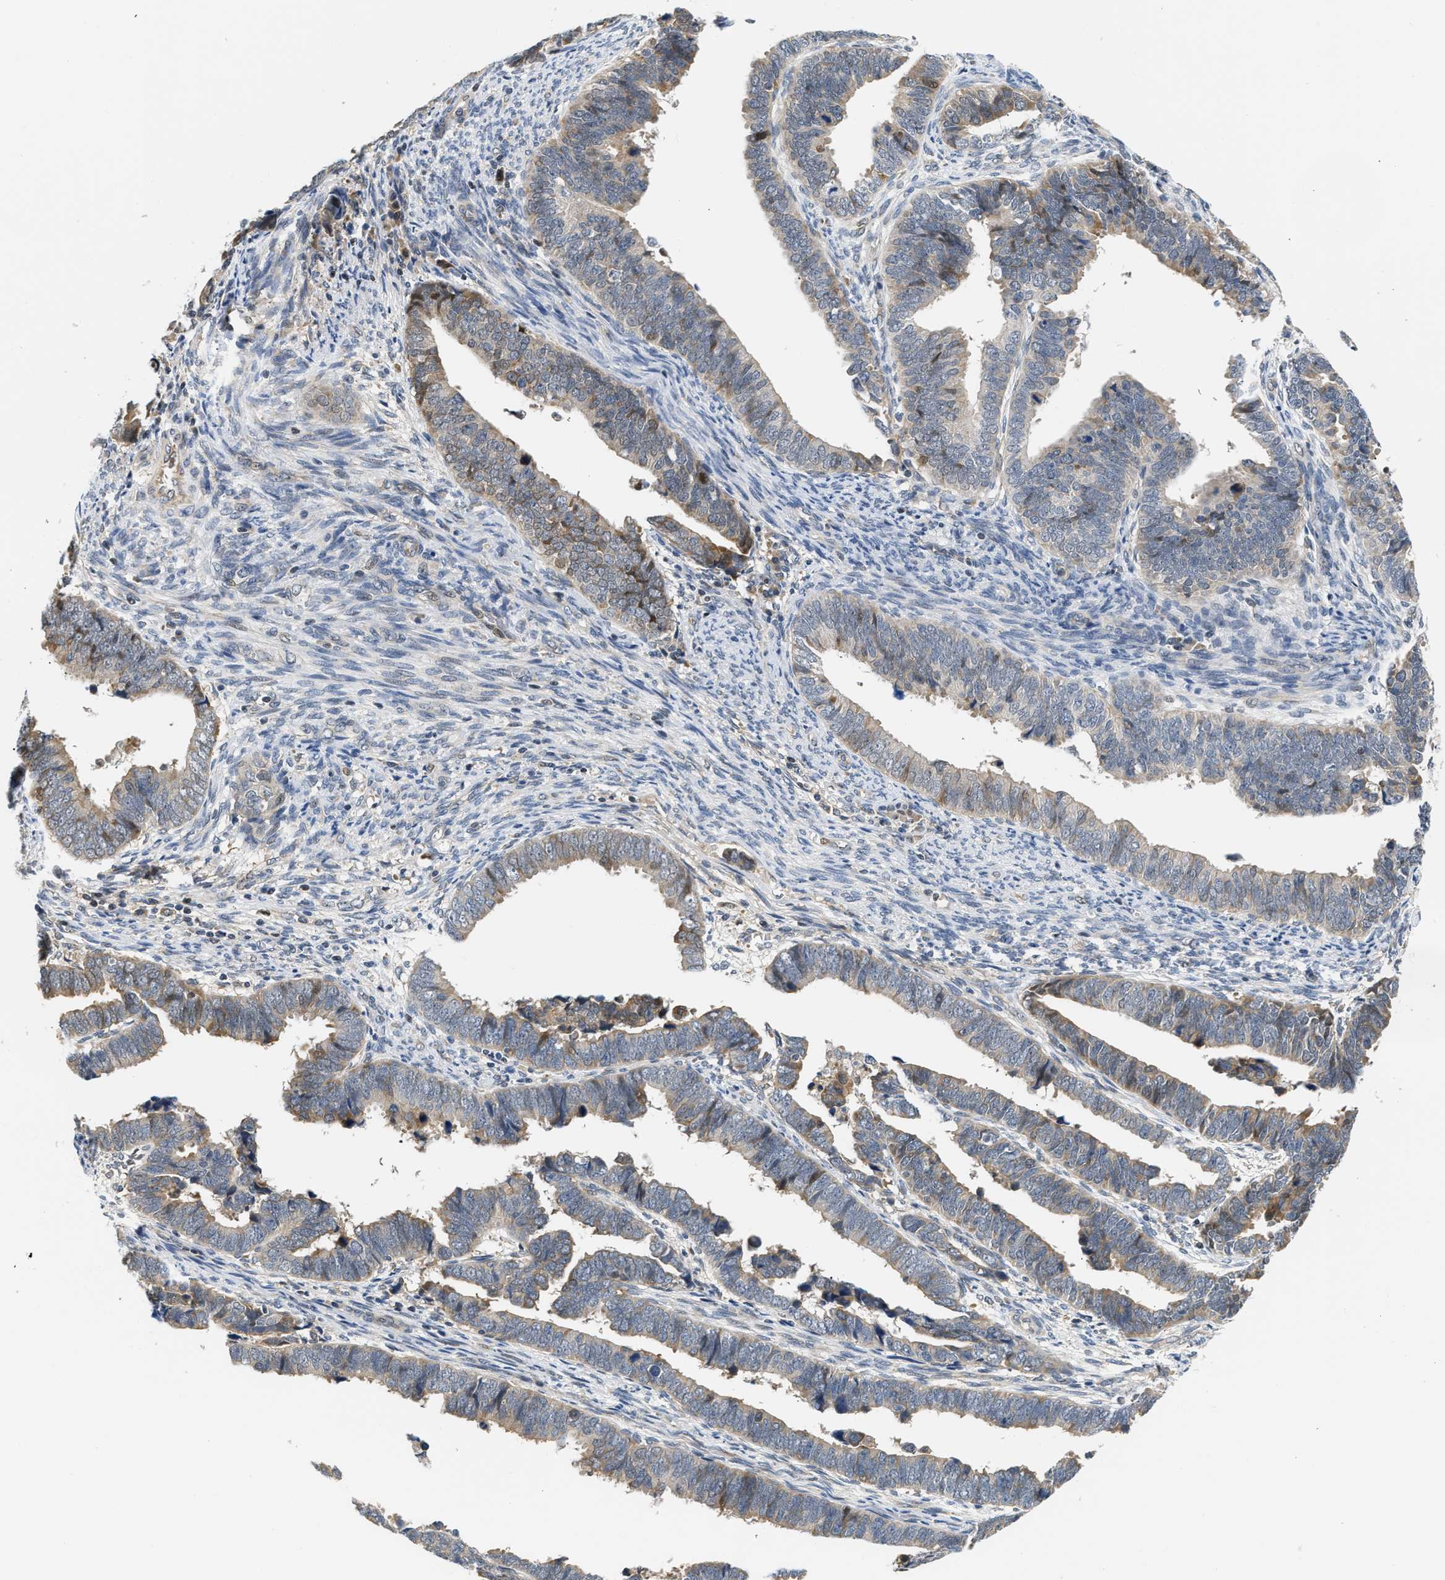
{"staining": {"intensity": "moderate", "quantity": "25%-75%", "location": "cytoplasmic/membranous"}, "tissue": "endometrial cancer", "cell_type": "Tumor cells", "image_type": "cancer", "snomed": [{"axis": "morphology", "description": "Adenocarcinoma, NOS"}, {"axis": "topography", "description": "Endometrium"}], "caption": "A photomicrograph of endometrial adenocarcinoma stained for a protein demonstrates moderate cytoplasmic/membranous brown staining in tumor cells. The staining was performed using DAB (3,3'-diaminobenzidine), with brown indicating positive protein expression. Nuclei are stained blue with hematoxylin.", "gene": "TNIP2", "patient": {"sex": "female", "age": 75}}